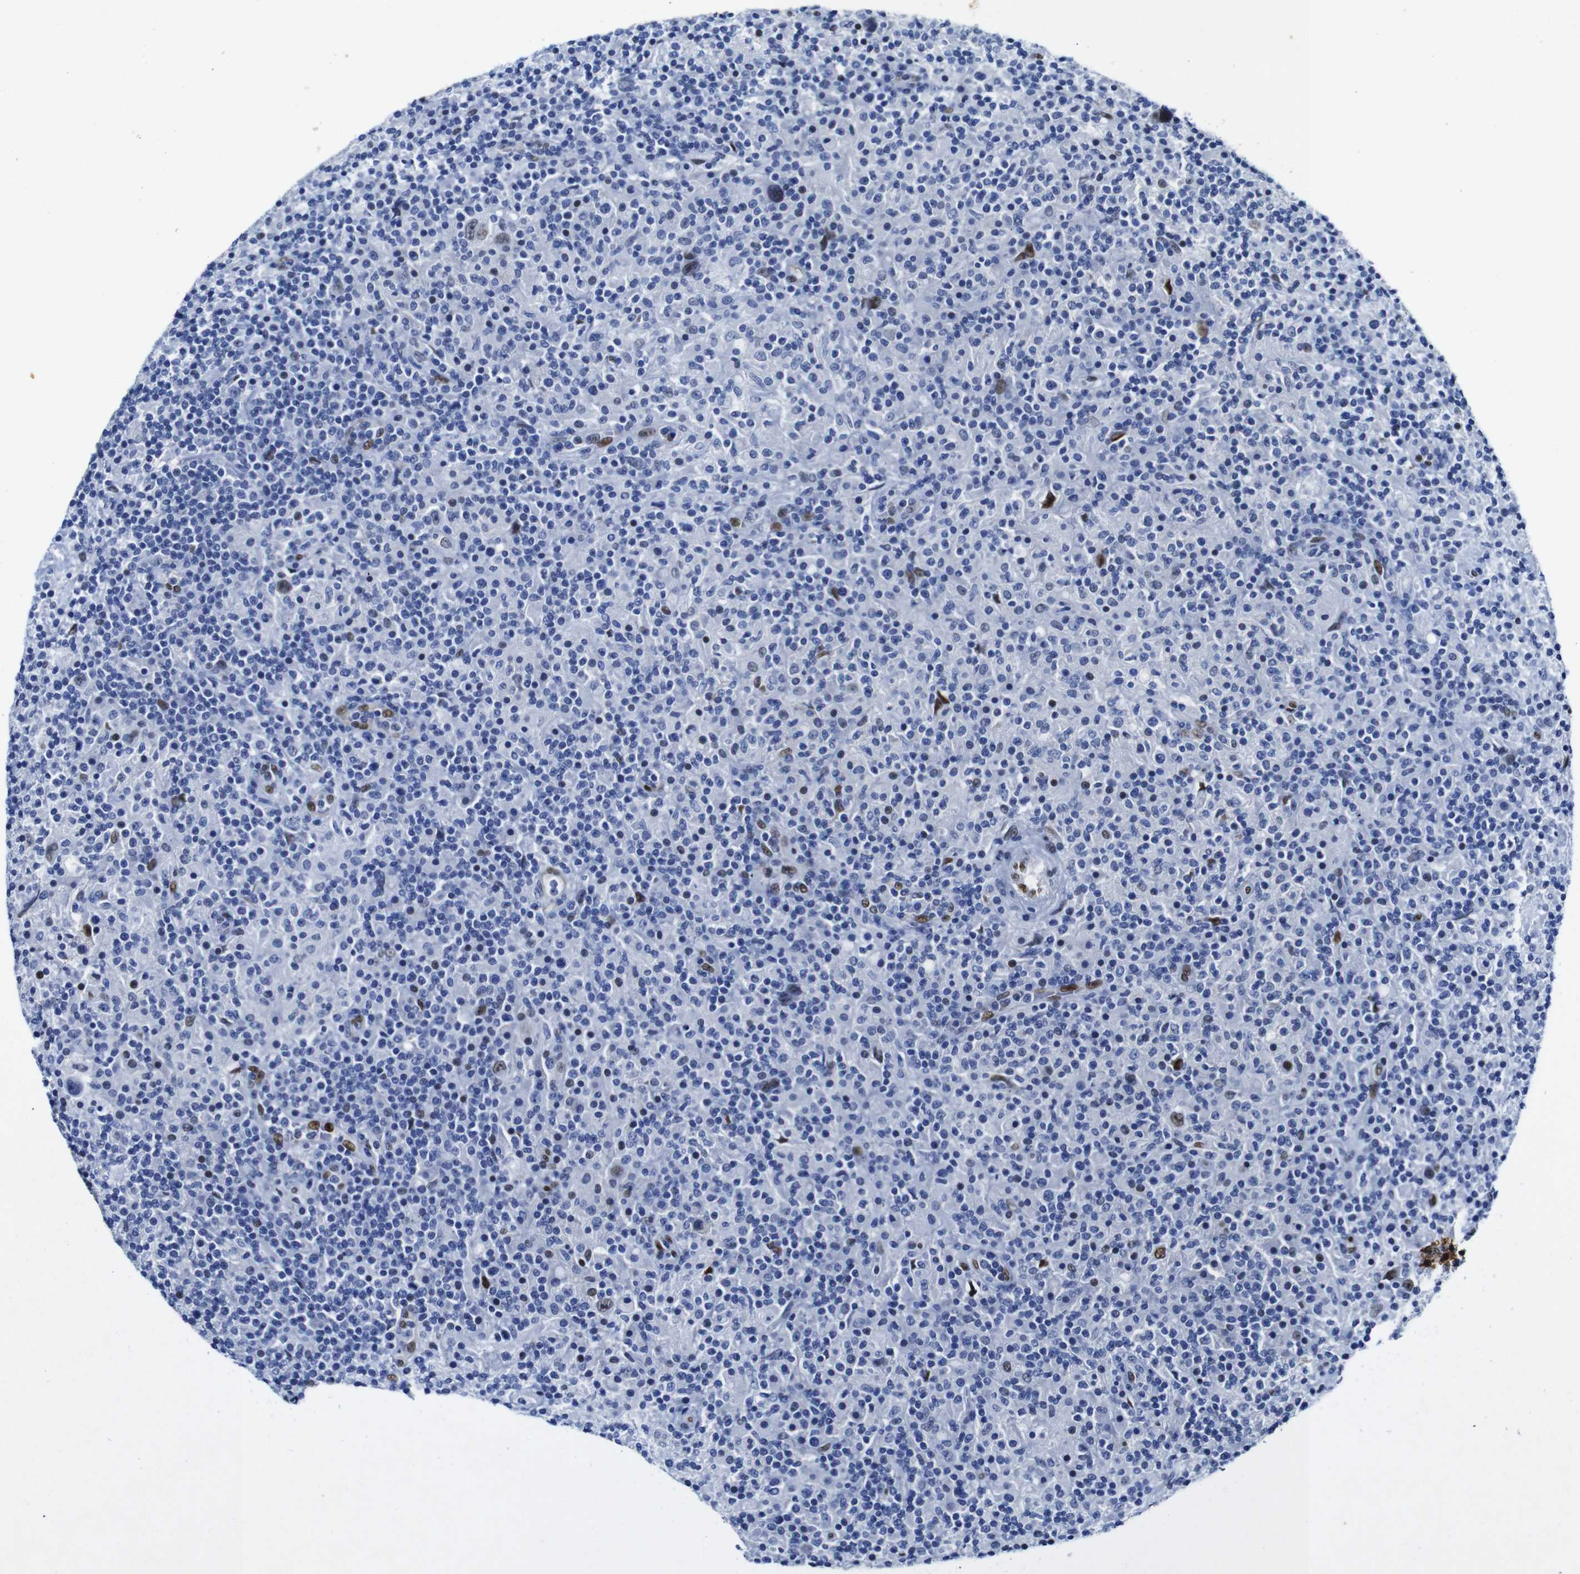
{"staining": {"intensity": "negative", "quantity": "none", "location": "none"}, "tissue": "lymphoma", "cell_type": "Tumor cells", "image_type": "cancer", "snomed": [{"axis": "morphology", "description": "Hodgkin's disease, NOS"}, {"axis": "topography", "description": "Lymph node"}], "caption": "Tumor cells are negative for protein expression in human Hodgkin's disease.", "gene": "FOSL2", "patient": {"sex": "male", "age": 70}}